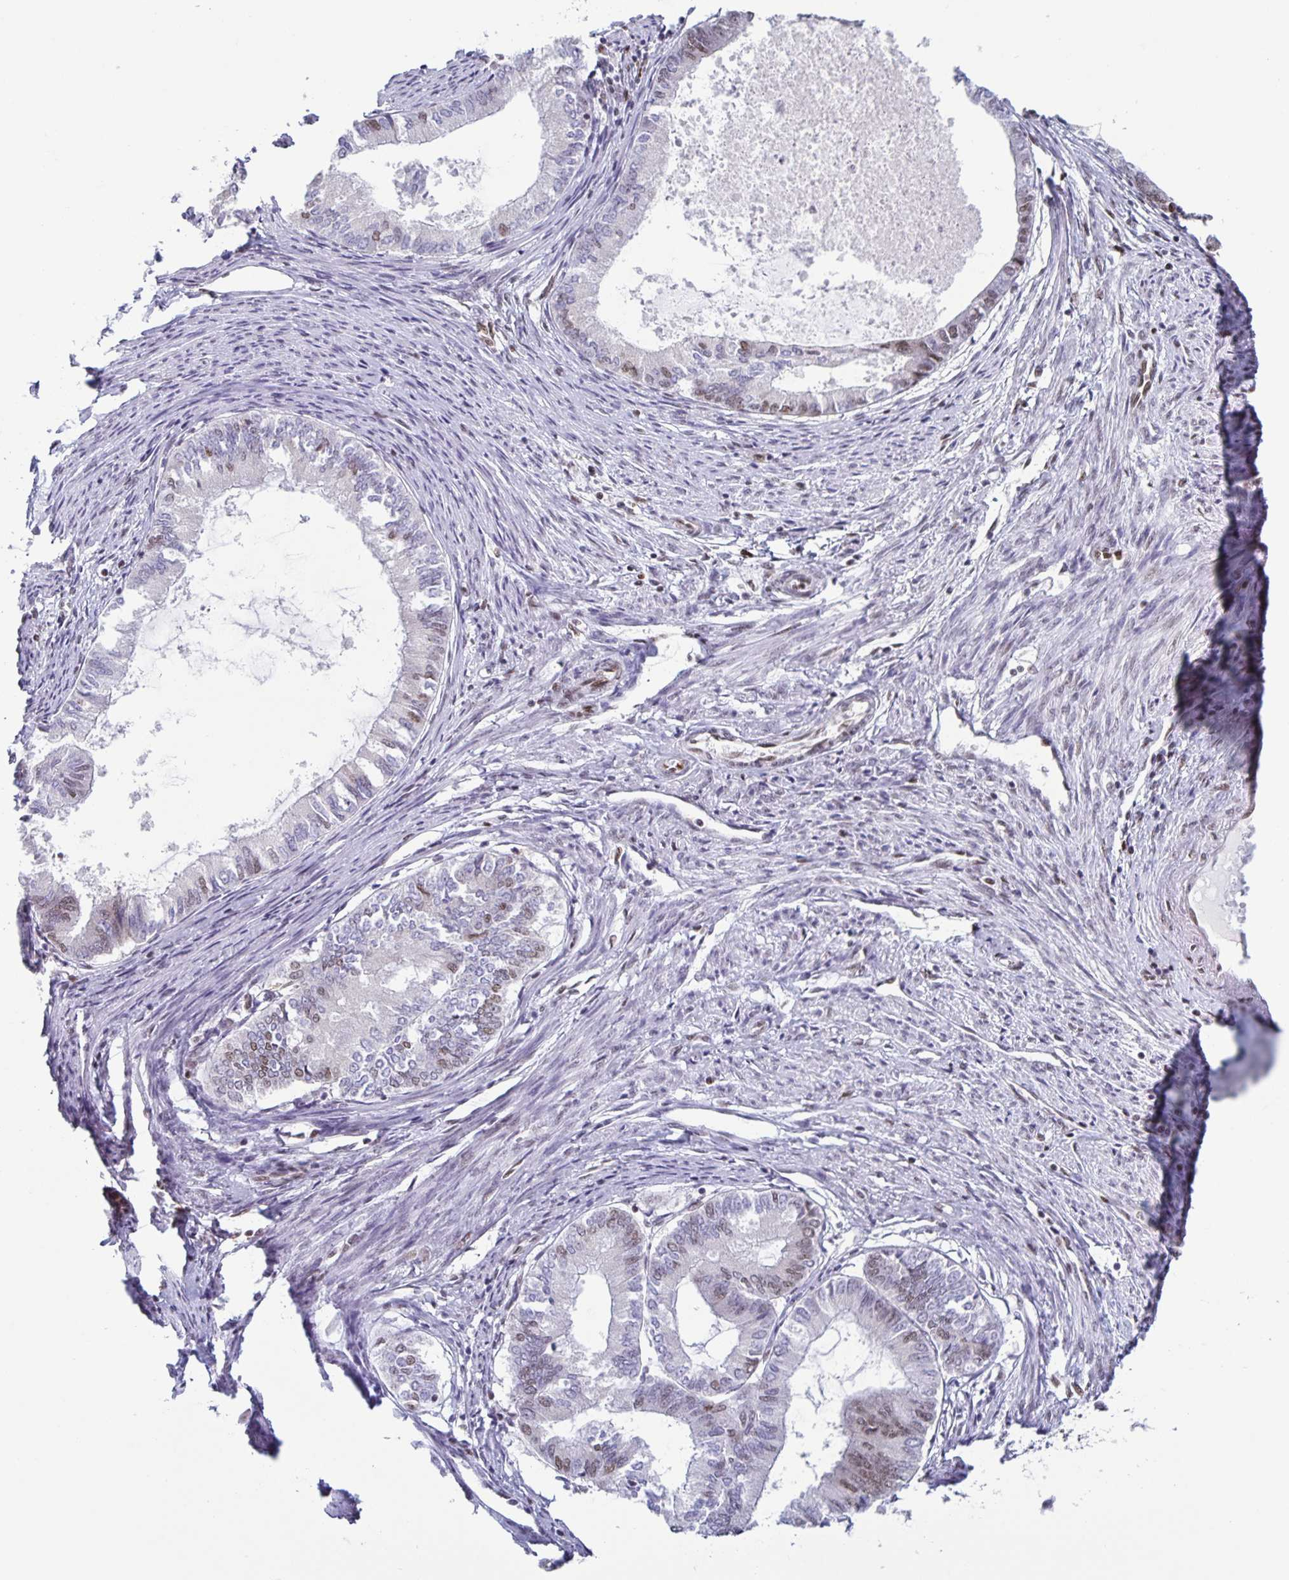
{"staining": {"intensity": "moderate", "quantity": "<25%", "location": "nuclear"}, "tissue": "endometrial cancer", "cell_type": "Tumor cells", "image_type": "cancer", "snomed": [{"axis": "morphology", "description": "Adenocarcinoma, NOS"}, {"axis": "topography", "description": "Endometrium"}], "caption": "The immunohistochemical stain shows moderate nuclear staining in tumor cells of endometrial cancer (adenocarcinoma) tissue. (brown staining indicates protein expression, while blue staining denotes nuclei).", "gene": "JUND", "patient": {"sex": "female", "age": 86}}